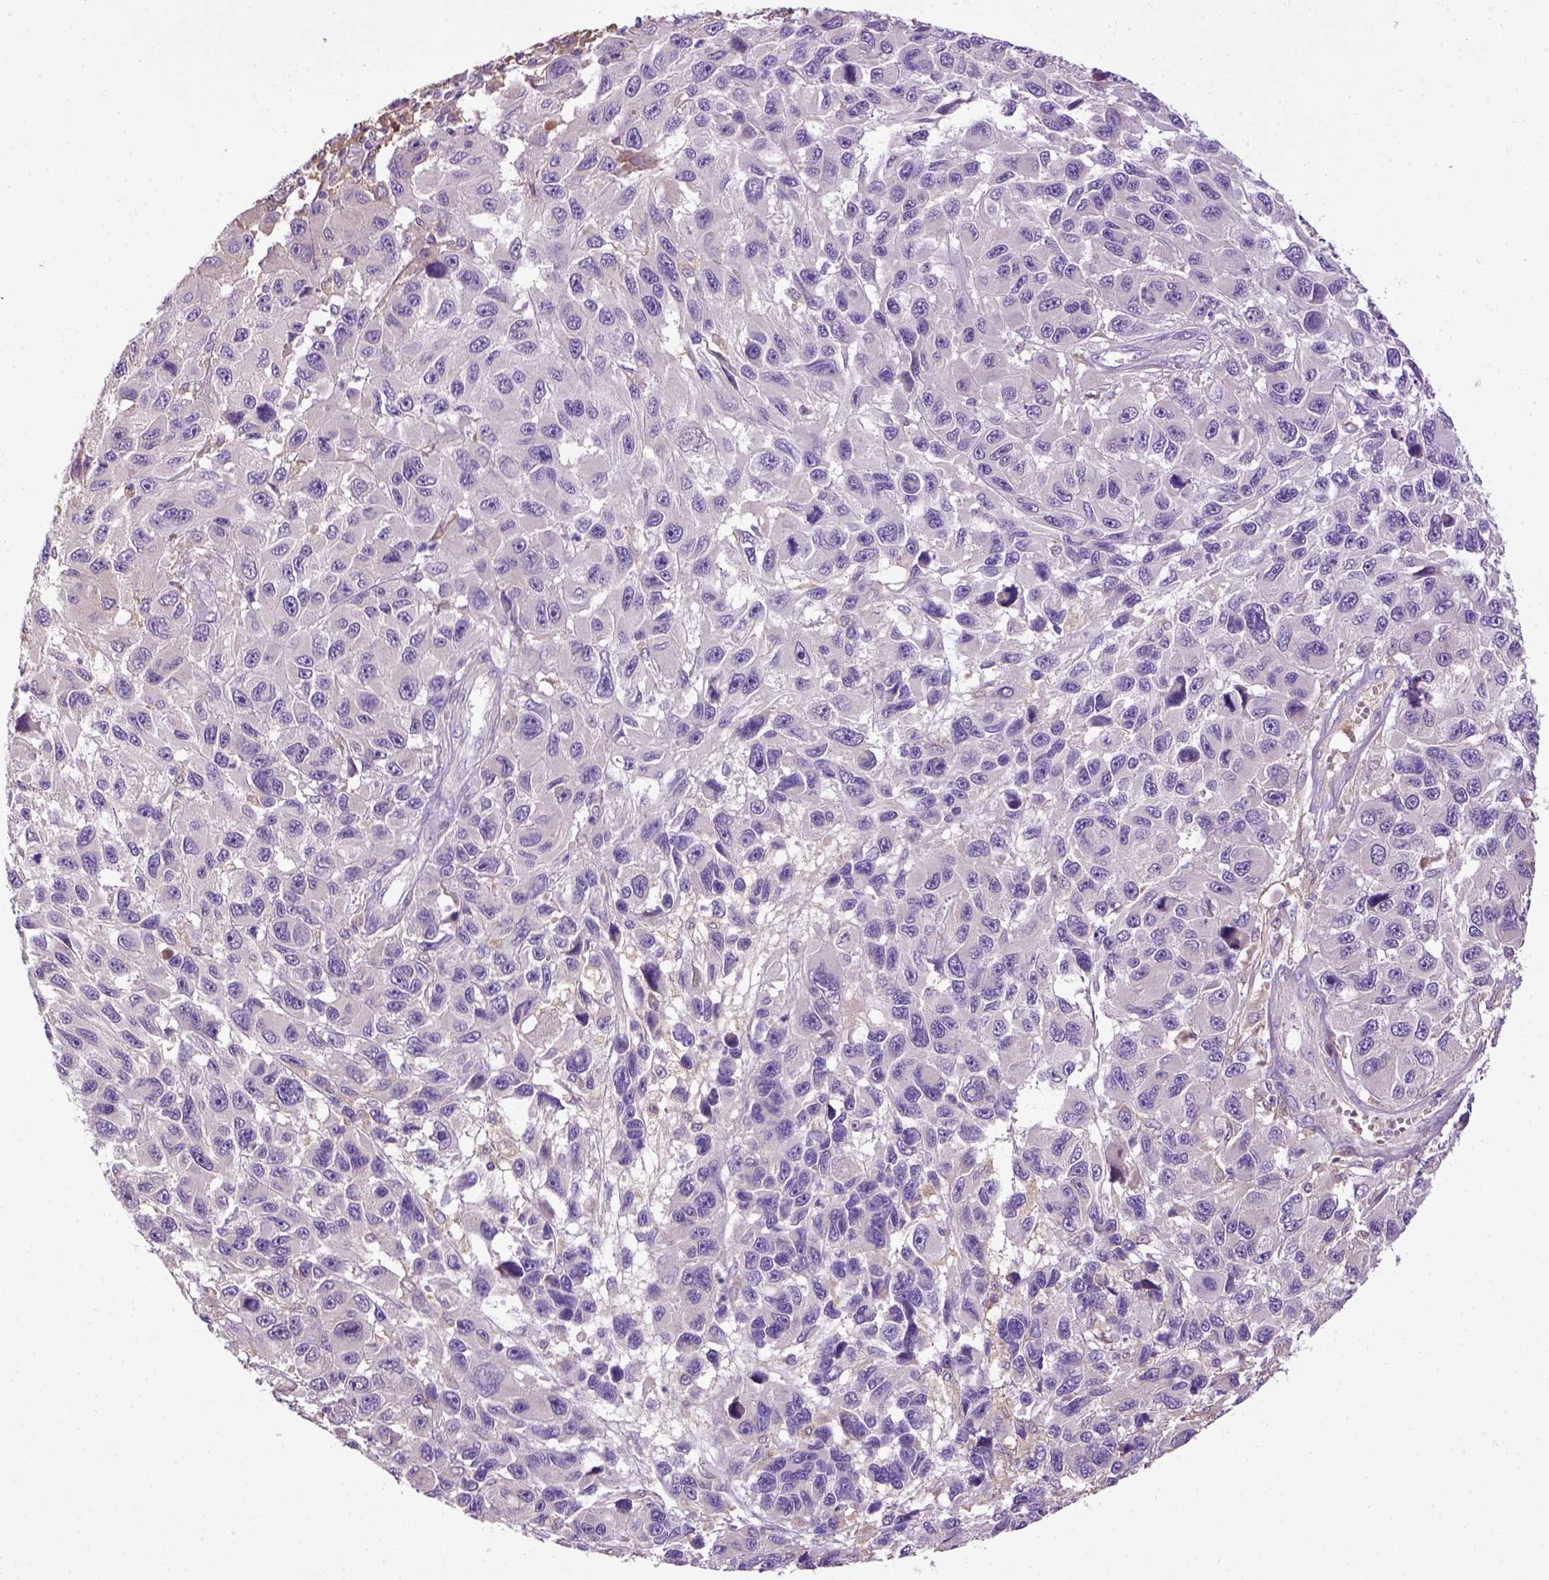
{"staining": {"intensity": "negative", "quantity": "none", "location": "none"}, "tissue": "melanoma", "cell_type": "Tumor cells", "image_type": "cancer", "snomed": [{"axis": "morphology", "description": "Malignant melanoma, NOS"}, {"axis": "topography", "description": "Skin"}], "caption": "High magnification brightfield microscopy of malignant melanoma stained with DAB (brown) and counterstained with hematoxylin (blue): tumor cells show no significant expression. The staining was performed using DAB to visualize the protein expression in brown, while the nuclei were stained in blue with hematoxylin (Magnification: 20x).", "gene": "DEPDC1B", "patient": {"sex": "male", "age": 53}}